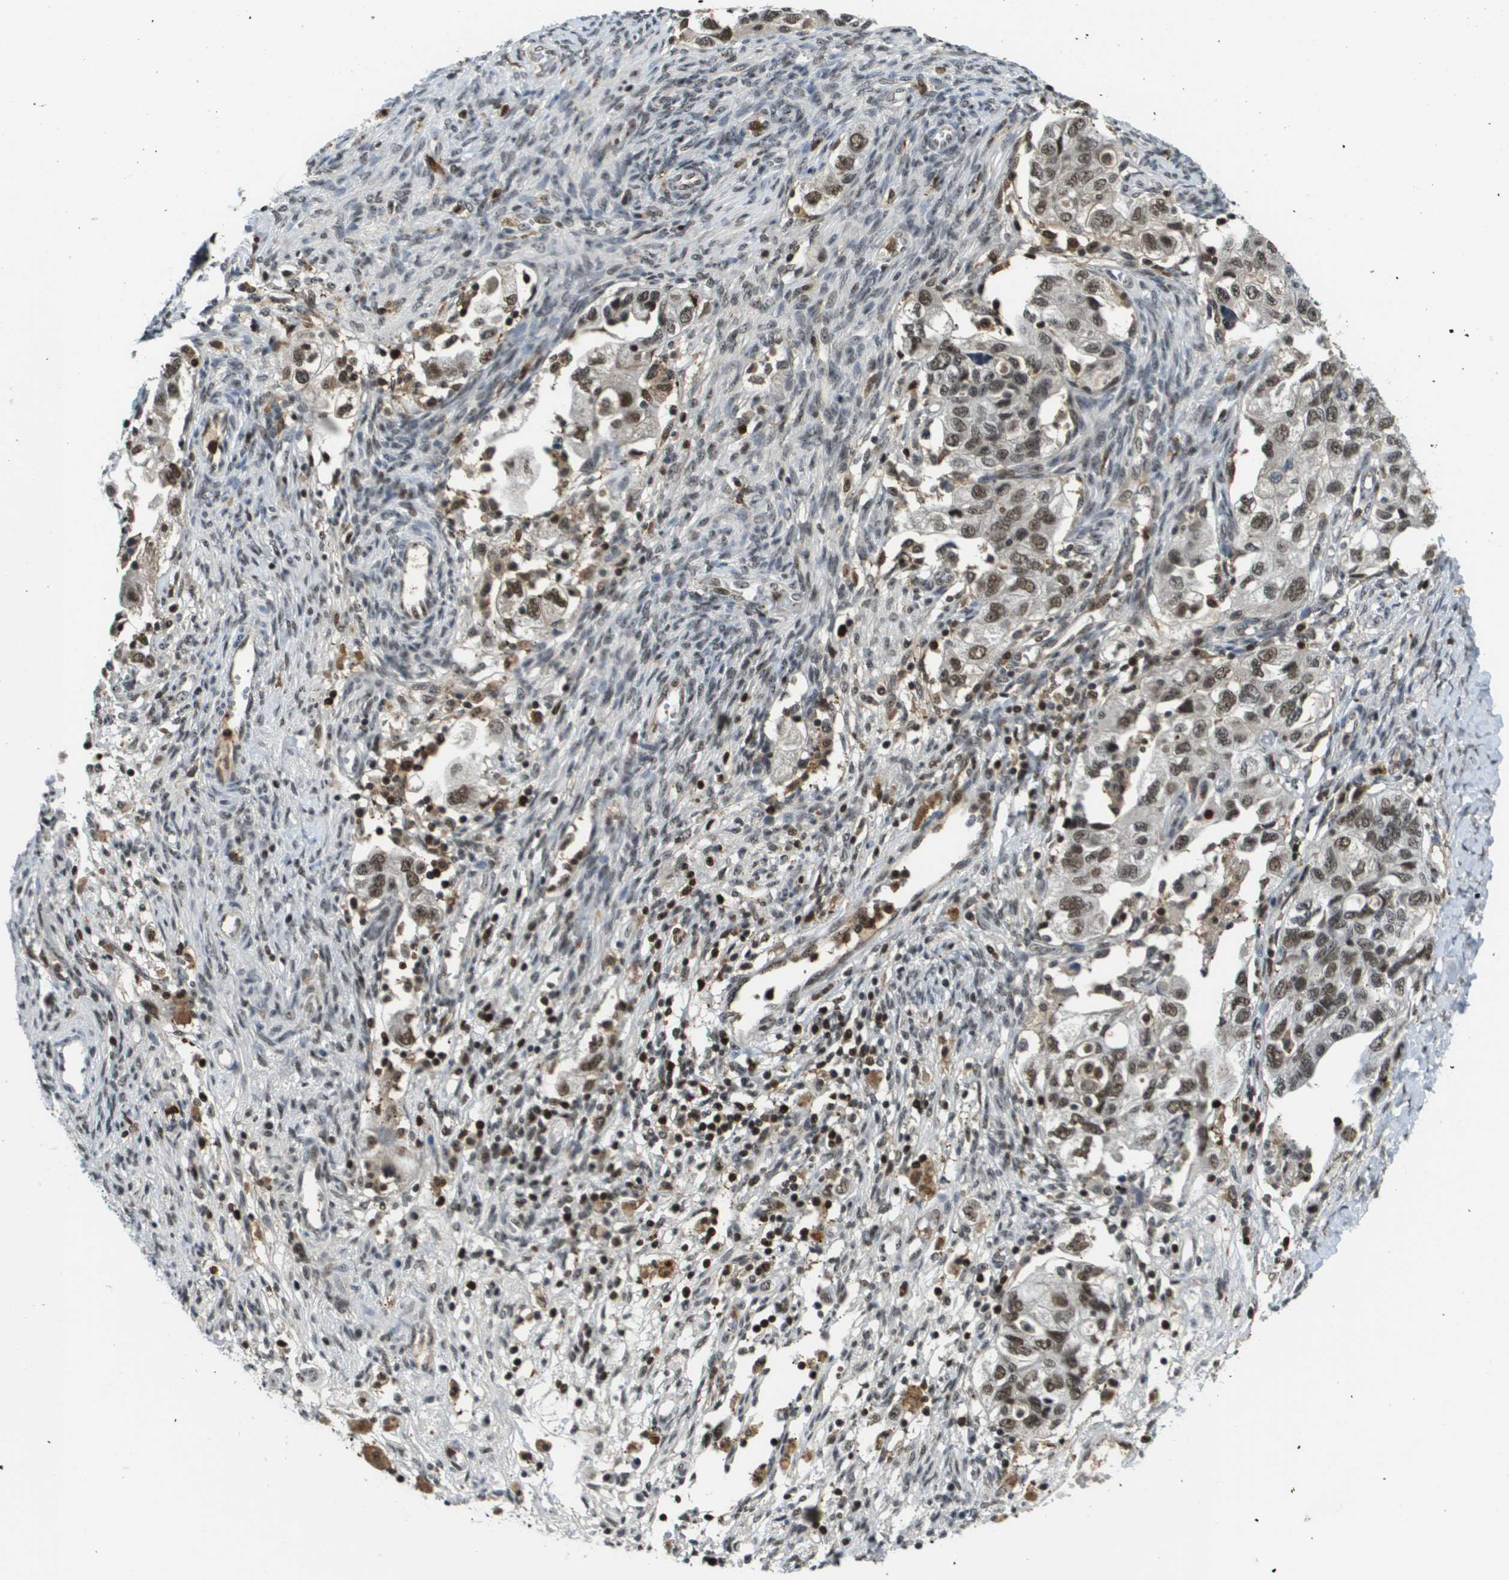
{"staining": {"intensity": "moderate", "quantity": ">75%", "location": "nuclear"}, "tissue": "ovarian cancer", "cell_type": "Tumor cells", "image_type": "cancer", "snomed": [{"axis": "morphology", "description": "Carcinoma, NOS"}, {"axis": "morphology", "description": "Cystadenocarcinoma, serous, NOS"}, {"axis": "topography", "description": "Ovary"}], "caption": "Human ovarian cancer stained with a protein marker reveals moderate staining in tumor cells.", "gene": "EP400", "patient": {"sex": "female", "age": 69}}